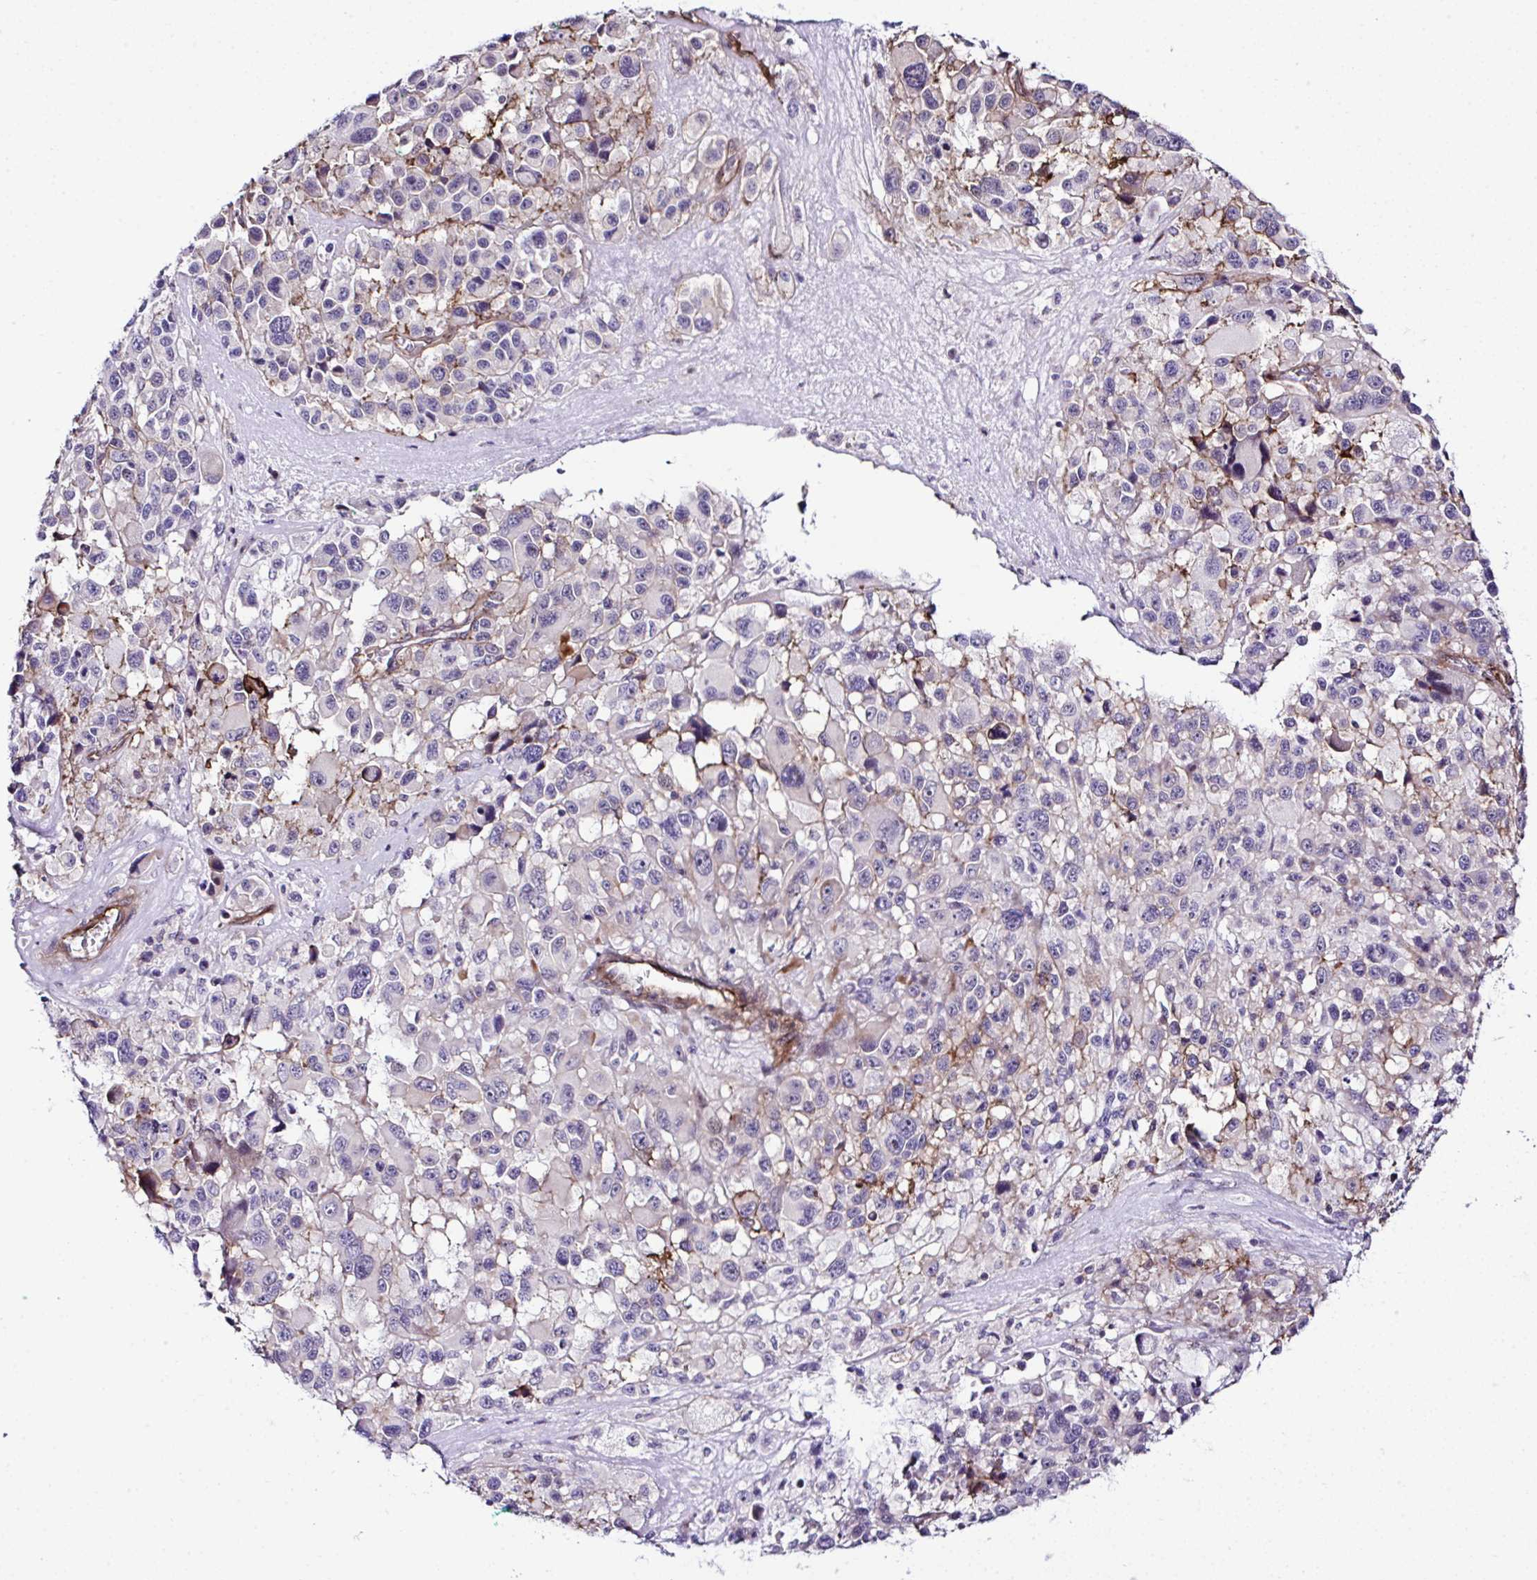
{"staining": {"intensity": "moderate", "quantity": "<25%", "location": "cytoplasmic/membranous"}, "tissue": "melanoma", "cell_type": "Tumor cells", "image_type": "cancer", "snomed": [{"axis": "morphology", "description": "Malignant melanoma, Metastatic site"}, {"axis": "topography", "description": "Lymph node"}], "caption": "The histopathology image reveals immunohistochemical staining of melanoma. There is moderate cytoplasmic/membranous expression is identified in approximately <25% of tumor cells.", "gene": "FBXO34", "patient": {"sex": "female", "age": 65}}